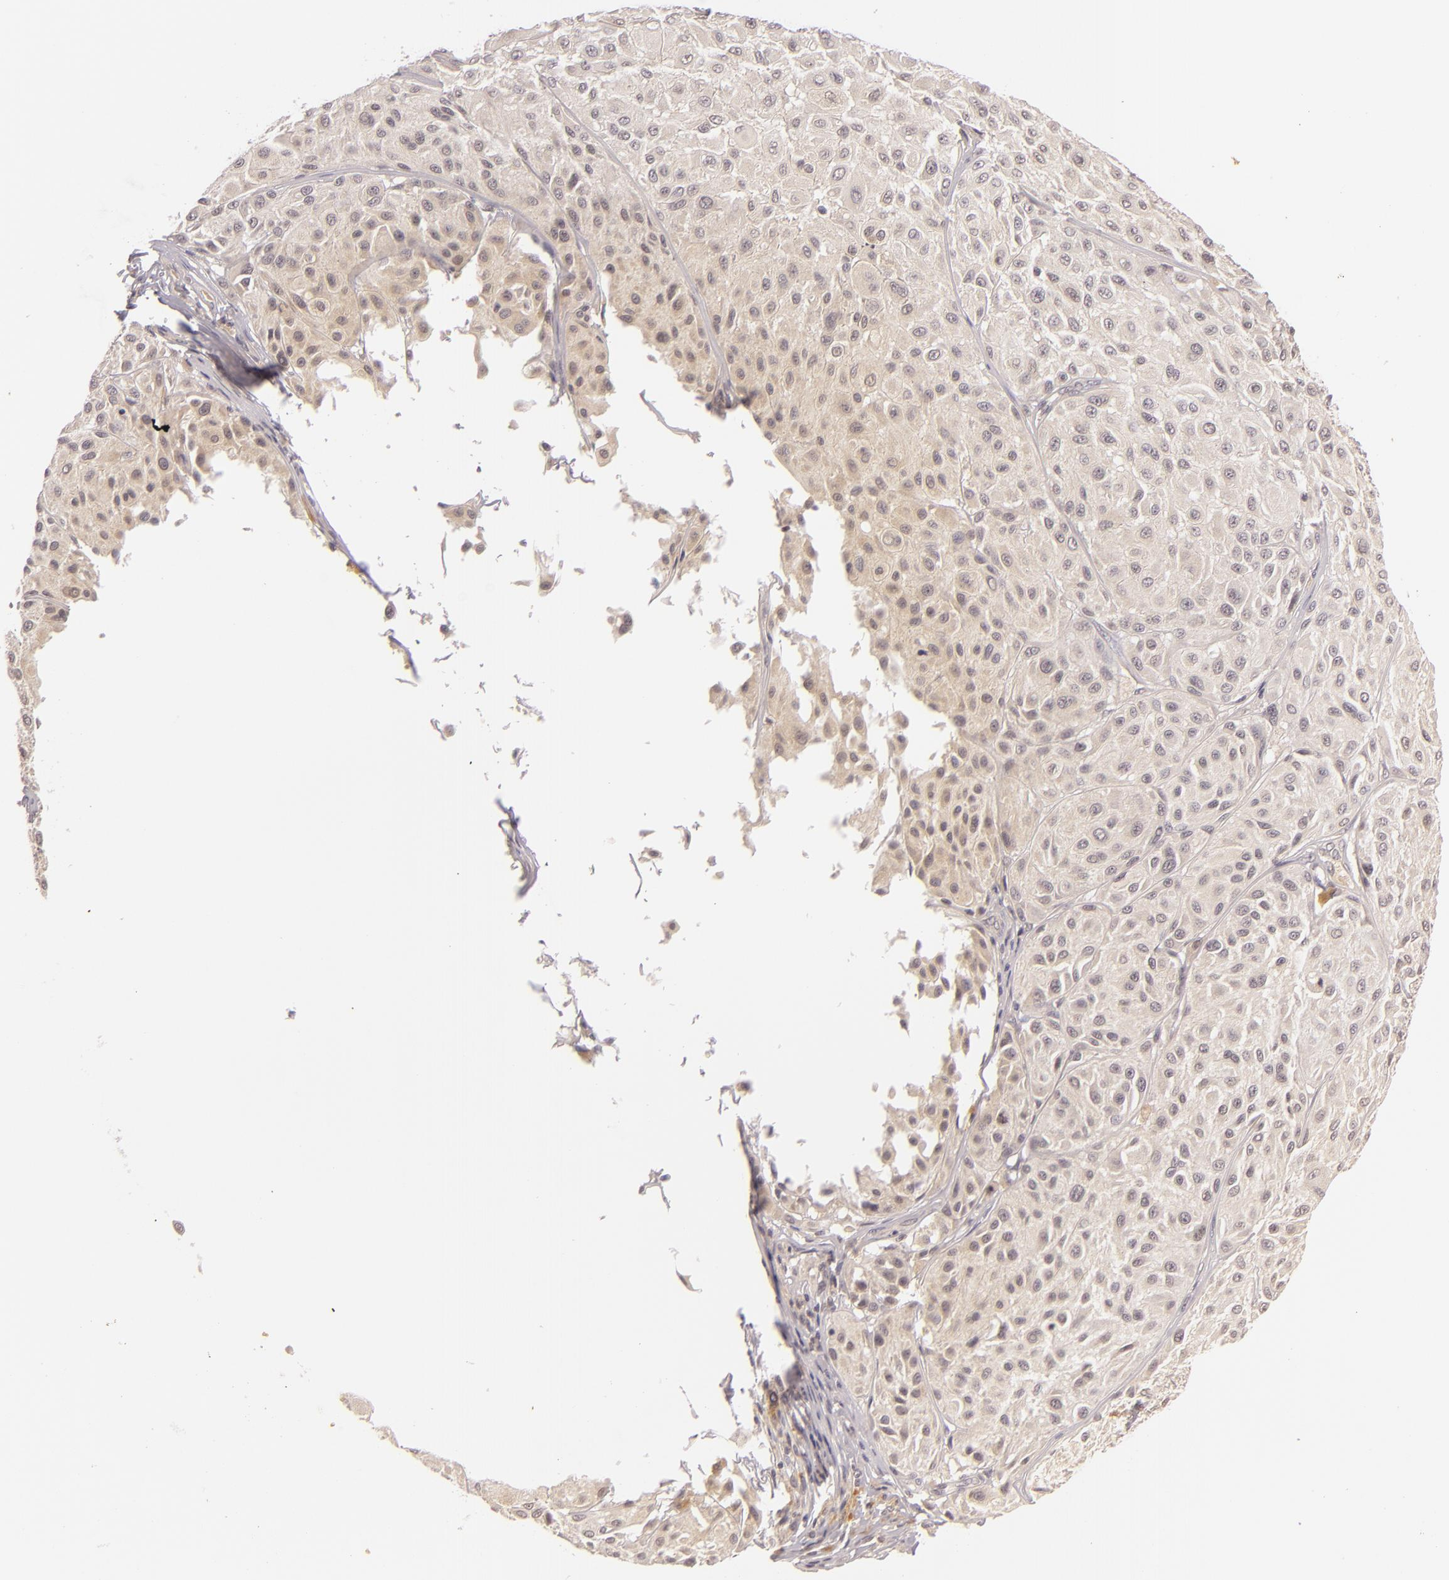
{"staining": {"intensity": "weak", "quantity": "<25%", "location": "cytoplasmic/membranous"}, "tissue": "melanoma", "cell_type": "Tumor cells", "image_type": "cancer", "snomed": [{"axis": "morphology", "description": "Malignant melanoma, NOS"}, {"axis": "topography", "description": "Skin"}], "caption": "An immunohistochemistry micrograph of melanoma is shown. There is no staining in tumor cells of melanoma. Nuclei are stained in blue.", "gene": "CASP8", "patient": {"sex": "male", "age": 36}}